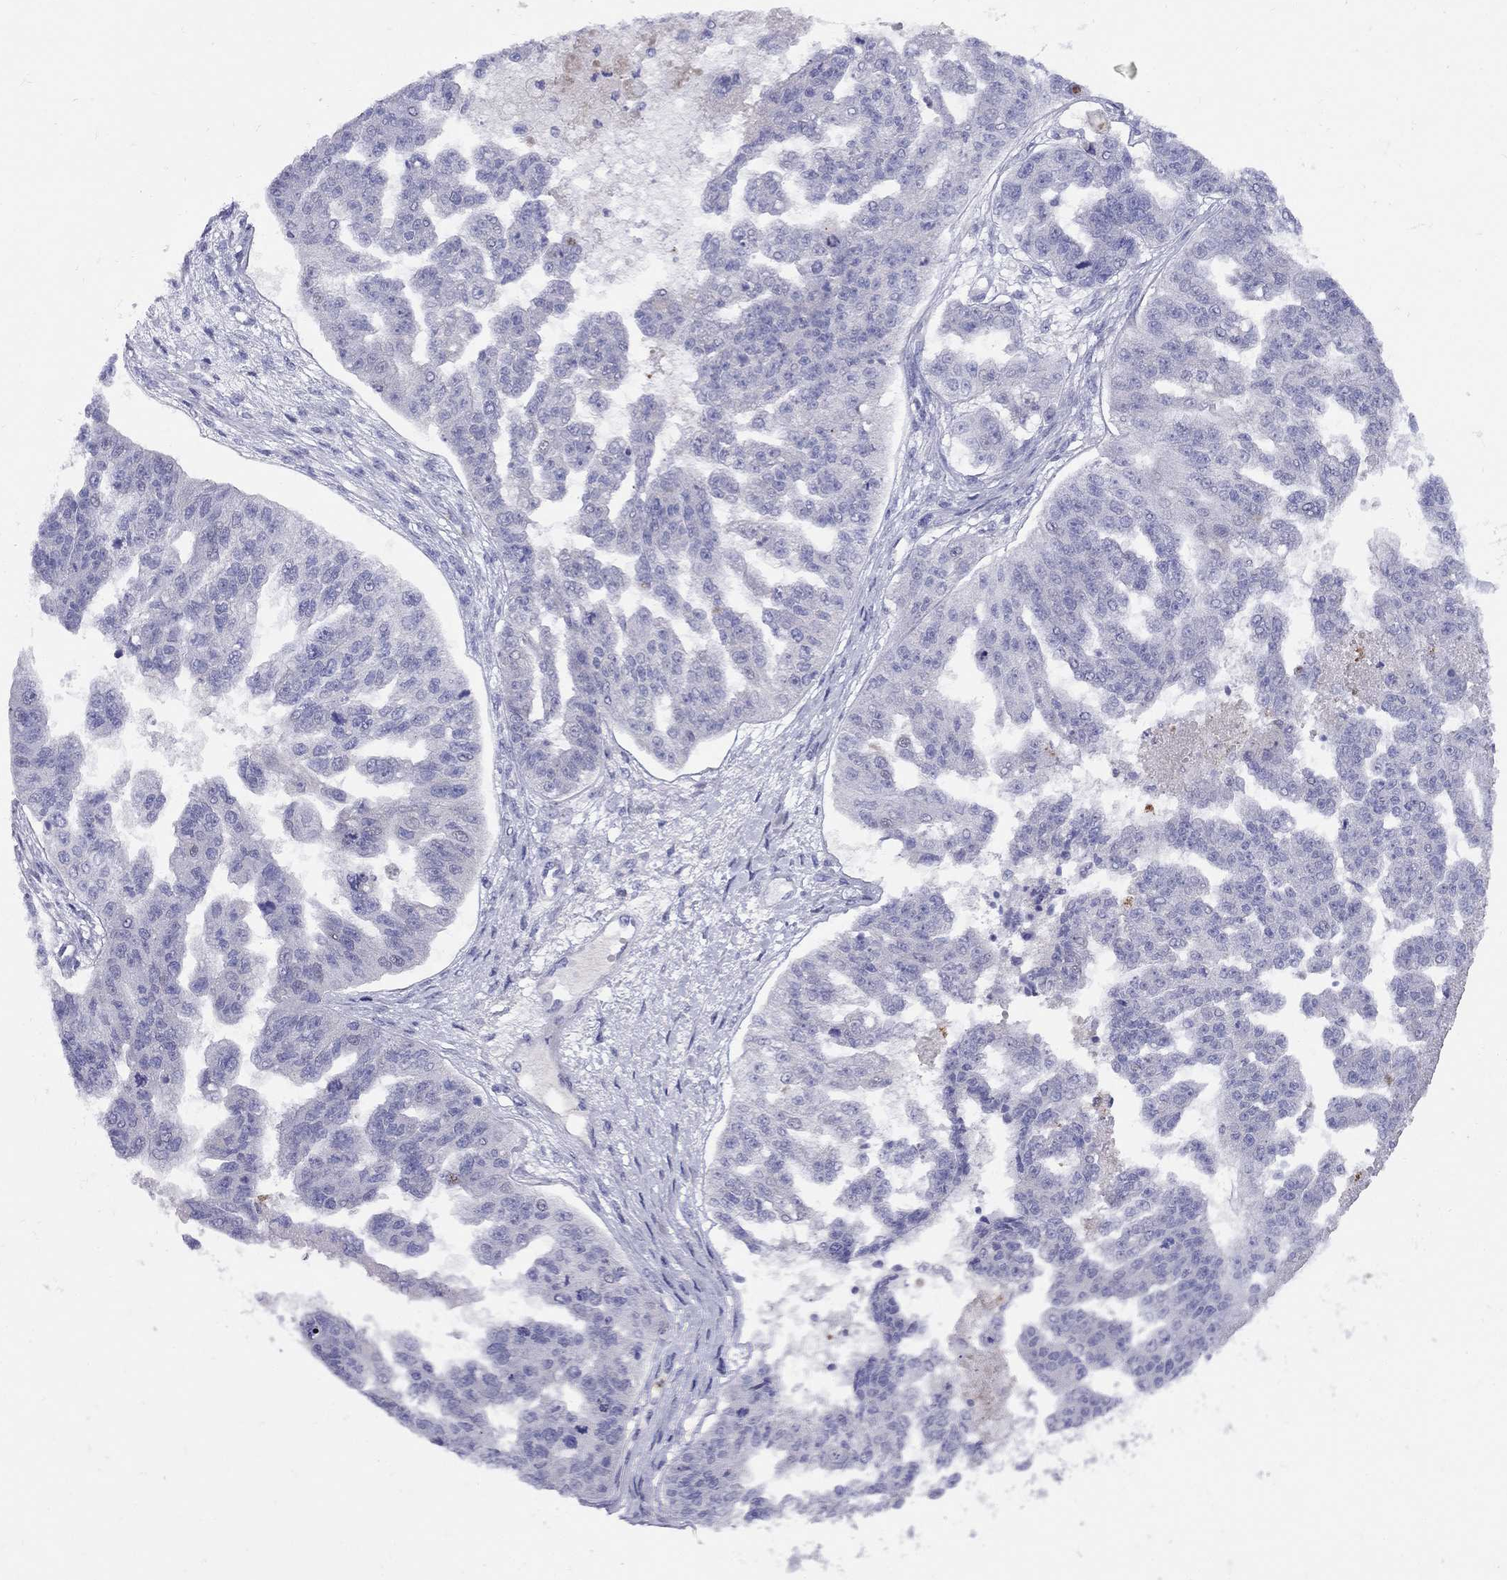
{"staining": {"intensity": "negative", "quantity": "none", "location": "none"}, "tissue": "ovarian cancer", "cell_type": "Tumor cells", "image_type": "cancer", "snomed": [{"axis": "morphology", "description": "Cystadenocarcinoma, serous, NOS"}, {"axis": "topography", "description": "Ovary"}], "caption": "Immunohistochemical staining of human ovarian cancer (serous cystadenocarcinoma) demonstrates no significant positivity in tumor cells.", "gene": "SPINT4", "patient": {"sex": "female", "age": 58}}